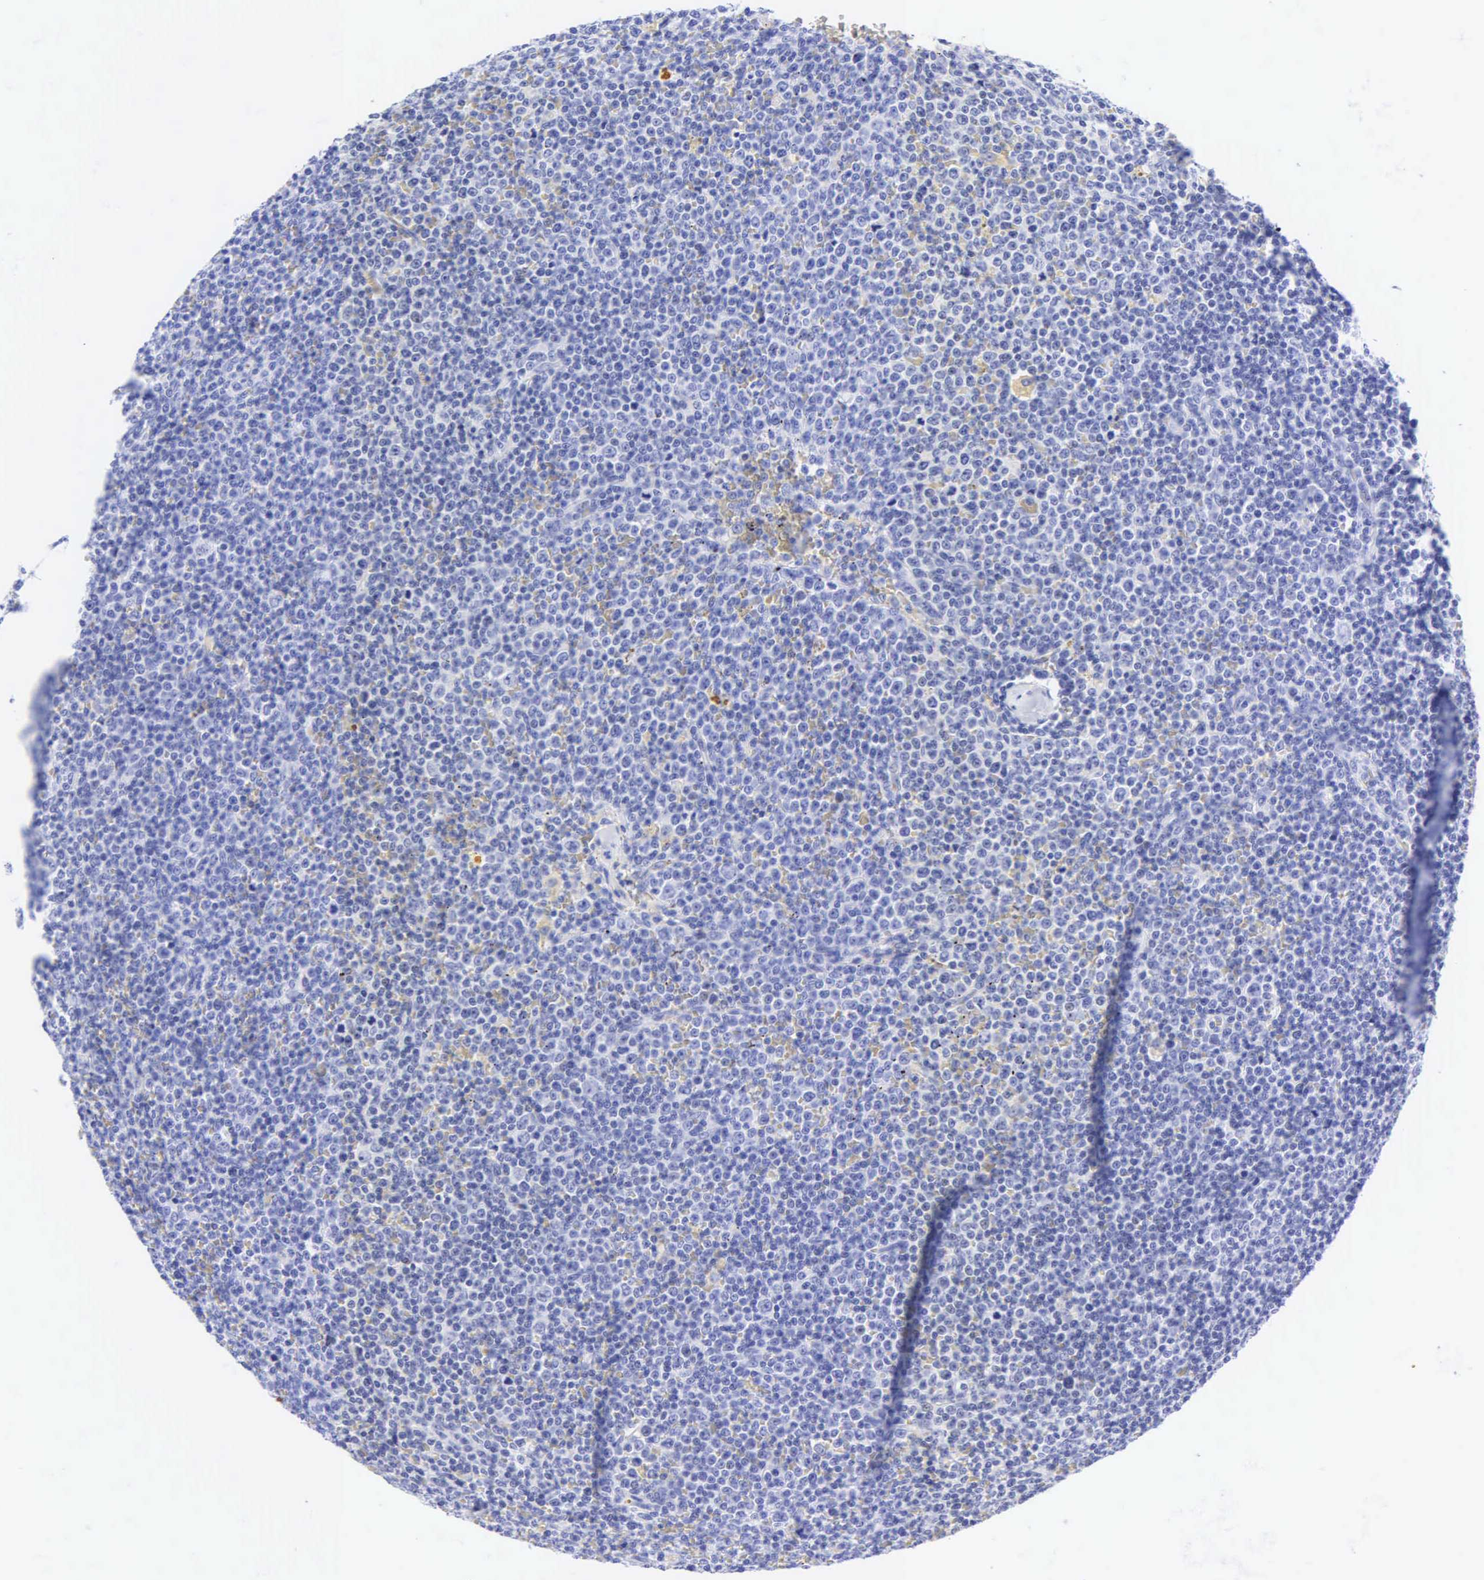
{"staining": {"intensity": "negative", "quantity": "none", "location": "none"}, "tissue": "lymphoma", "cell_type": "Tumor cells", "image_type": "cancer", "snomed": [{"axis": "morphology", "description": "Malignant lymphoma, non-Hodgkin's type, Low grade"}, {"axis": "topography", "description": "Lymph node"}], "caption": "An image of human malignant lymphoma, non-Hodgkin's type (low-grade) is negative for staining in tumor cells.", "gene": "KRT20", "patient": {"sex": "male", "age": 50}}